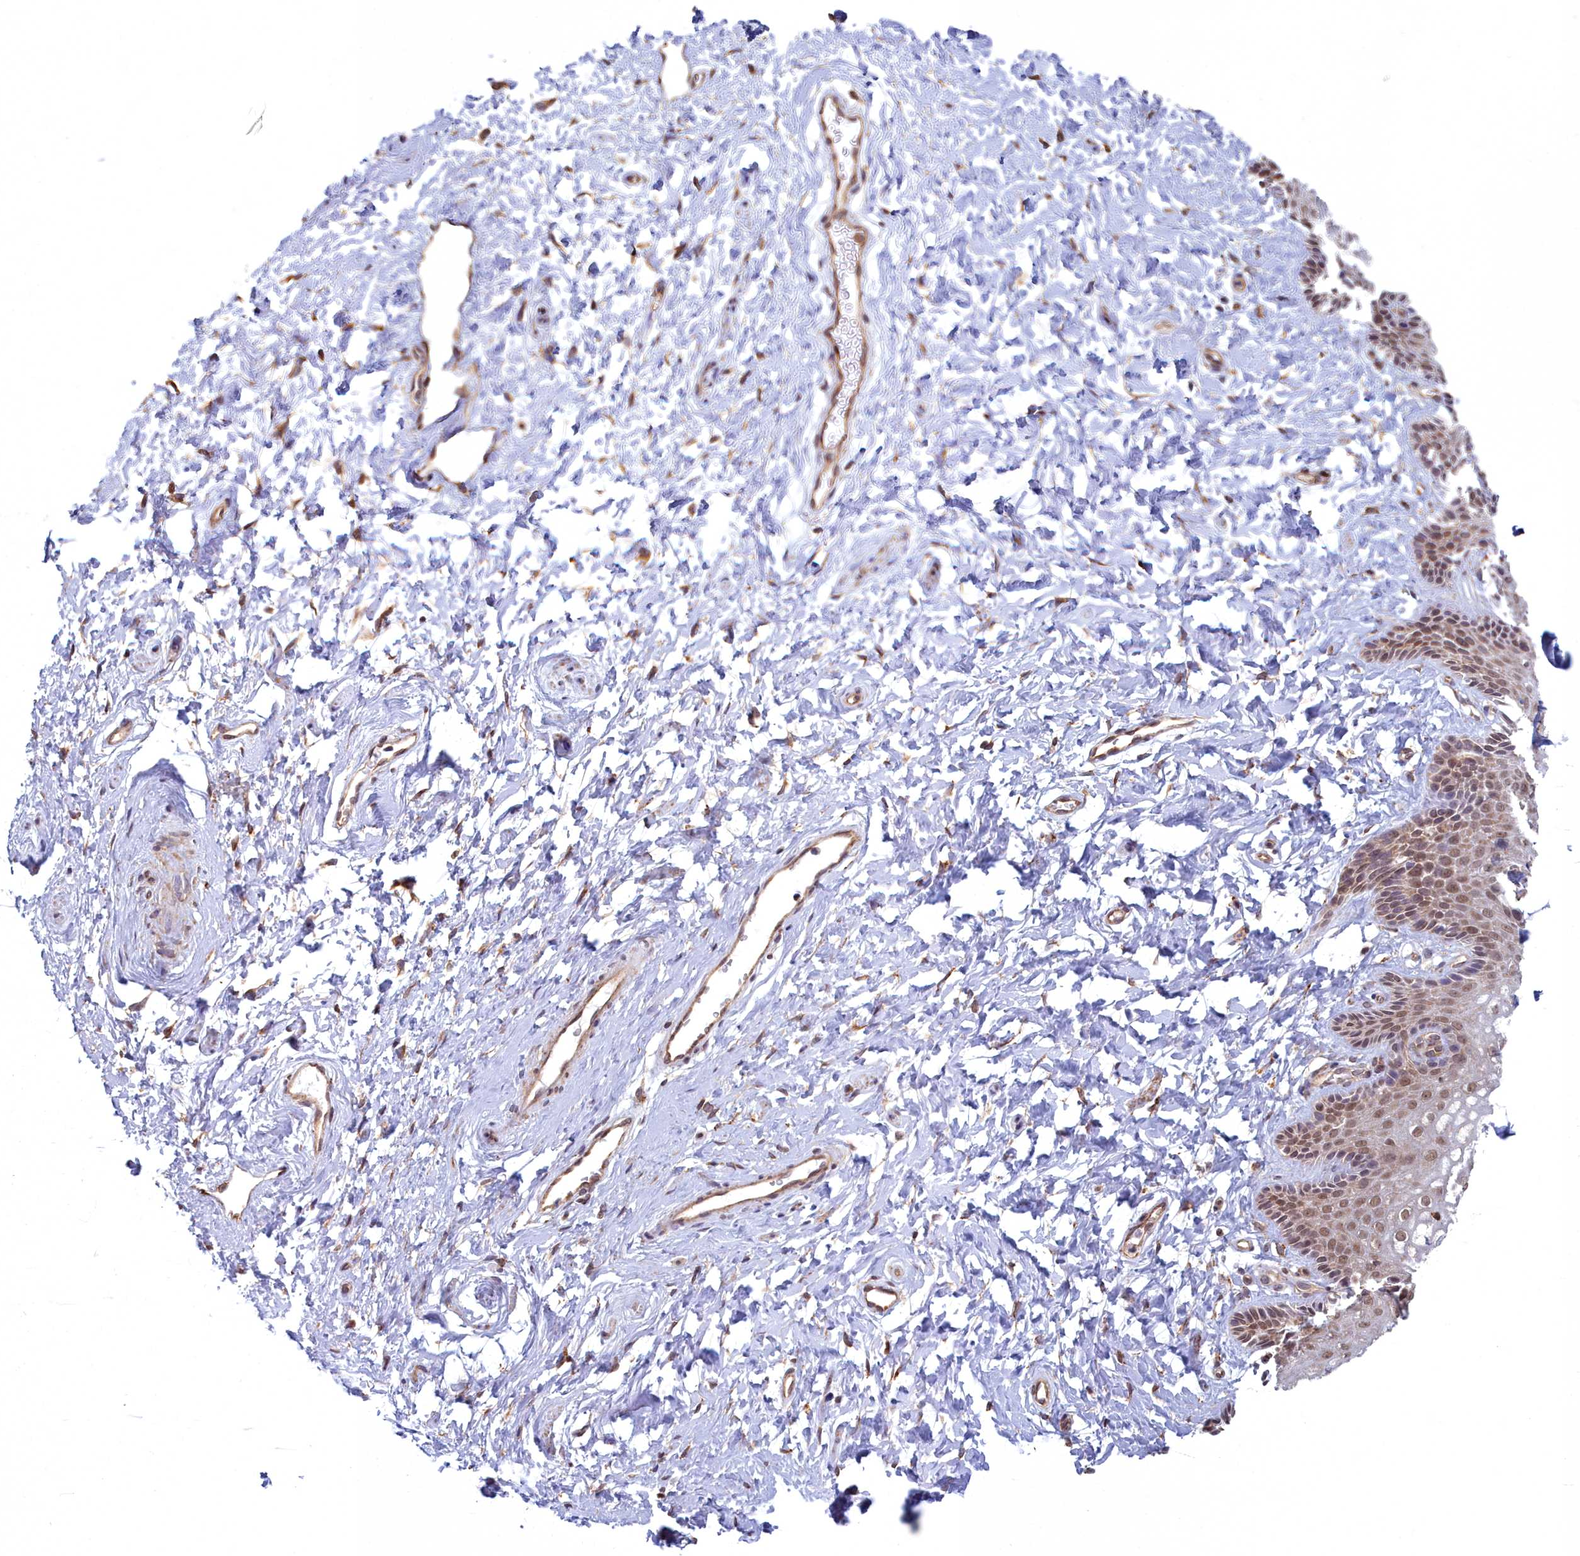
{"staining": {"intensity": "moderate", "quantity": "25%-75%", "location": "nuclear"}, "tissue": "vagina", "cell_type": "Squamous epithelial cells", "image_type": "normal", "snomed": [{"axis": "morphology", "description": "Normal tissue, NOS"}, {"axis": "topography", "description": "Vagina"}, {"axis": "topography", "description": "Cervix"}], "caption": "Immunohistochemistry (IHC) image of normal vagina stained for a protein (brown), which shows medium levels of moderate nuclear positivity in about 25%-75% of squamous epithelial cells.", "gene": "MAK16", "patient": {"sex": "female", "age": 40}}